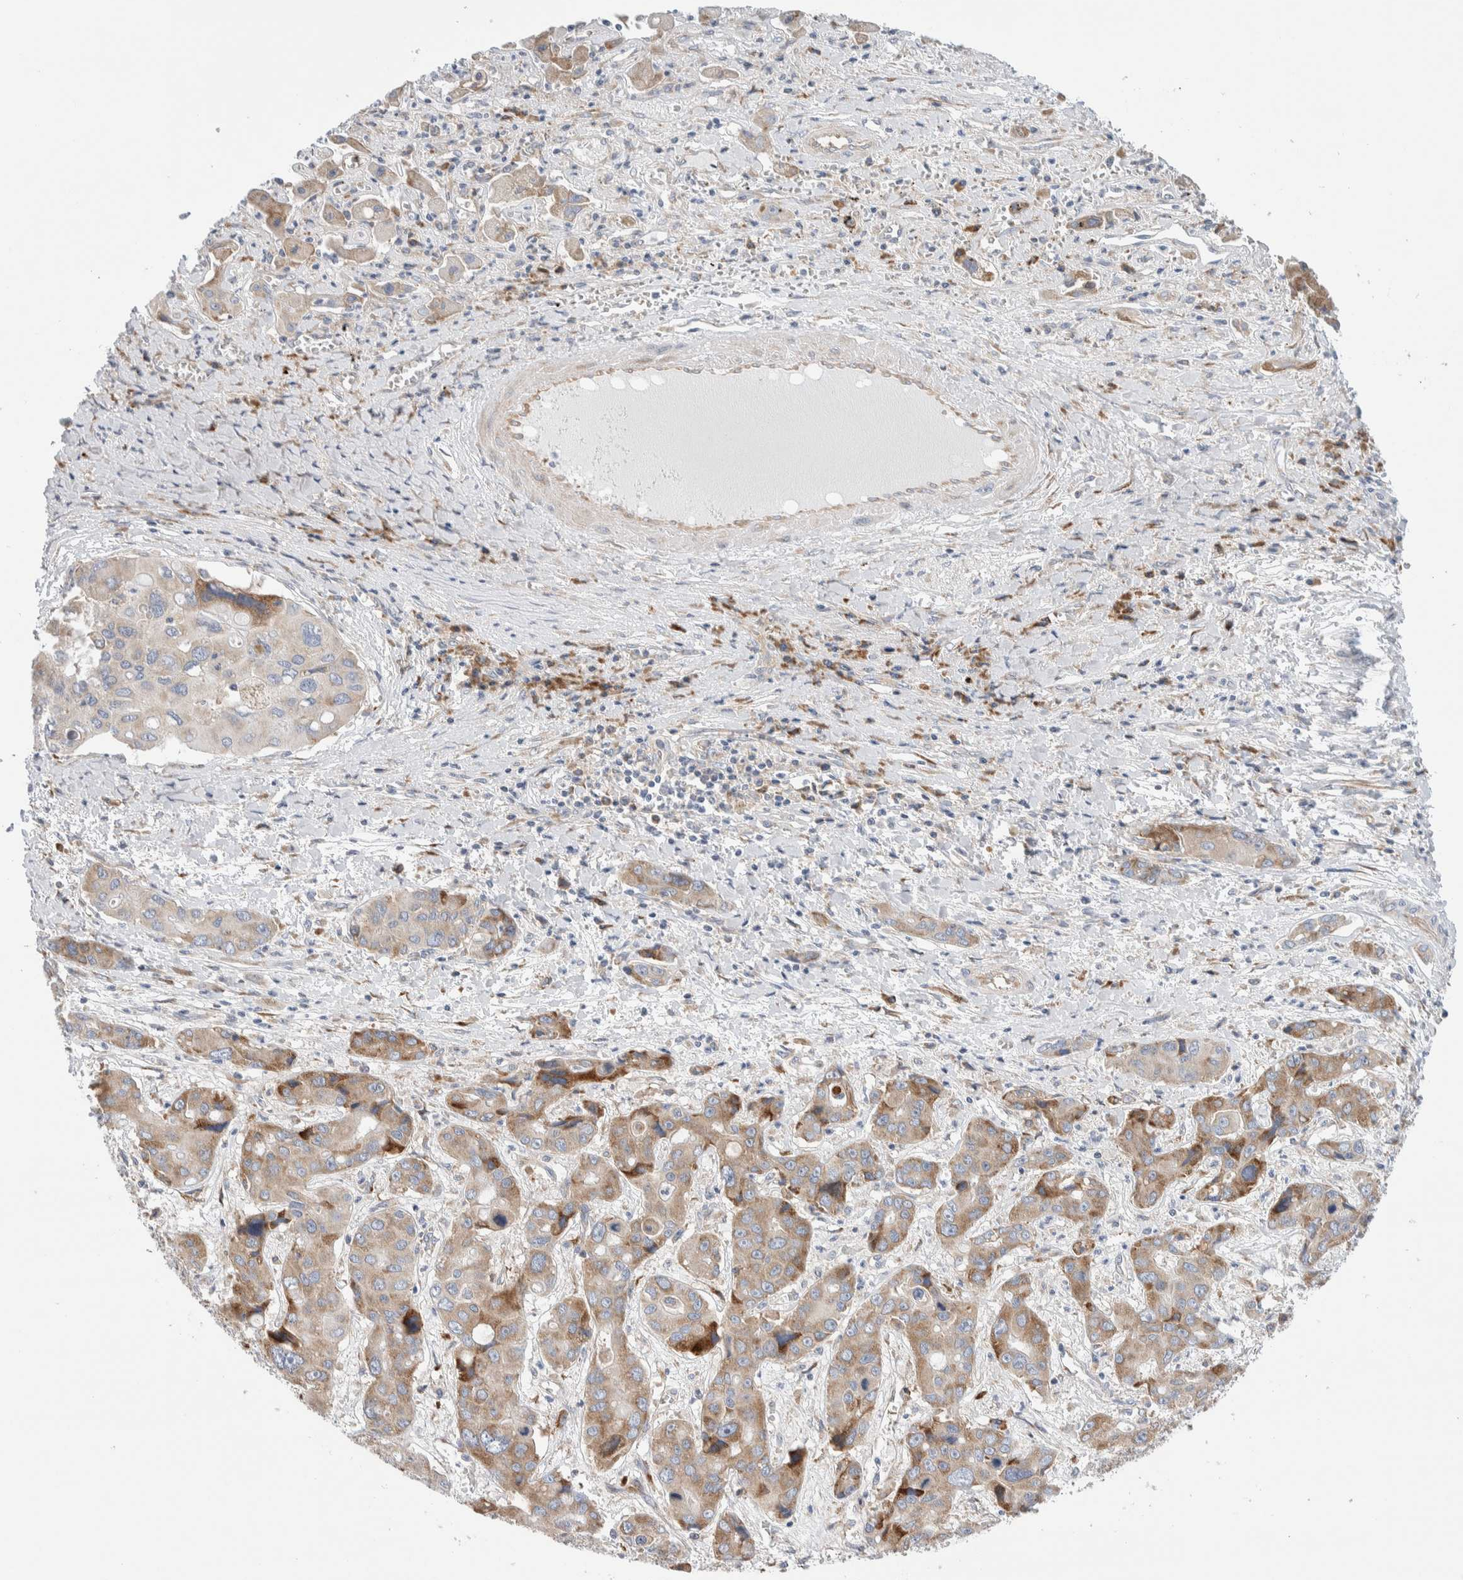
{"staining": {"intensity": "moderate", "quantity": "25%-75%", "location": "cytoplasmic/membranous"}, "tissue": "liver cancer", "cell_type": "Tumor cells", "image_type": "cancer", "snomed": [{"axis": "morphology", "description": "Cholangiocarcinoma"}, {"axis": "topography", "description": "Liver"}], "caption": "Cholangiocarcinoma (liver) tissue shows moderate cytoplasmic/membranous positivity in approximately 25%-75% of tumor cells, visualized by immunohistochemistry. Using DAB (3,3'-diaminobenzidine) (brown) and hematoxylin (blue) stains, captured at high magnification using brightfield microscopy.", "gene": "RACK1", "patient": {"sex": "male", "age": 67}}